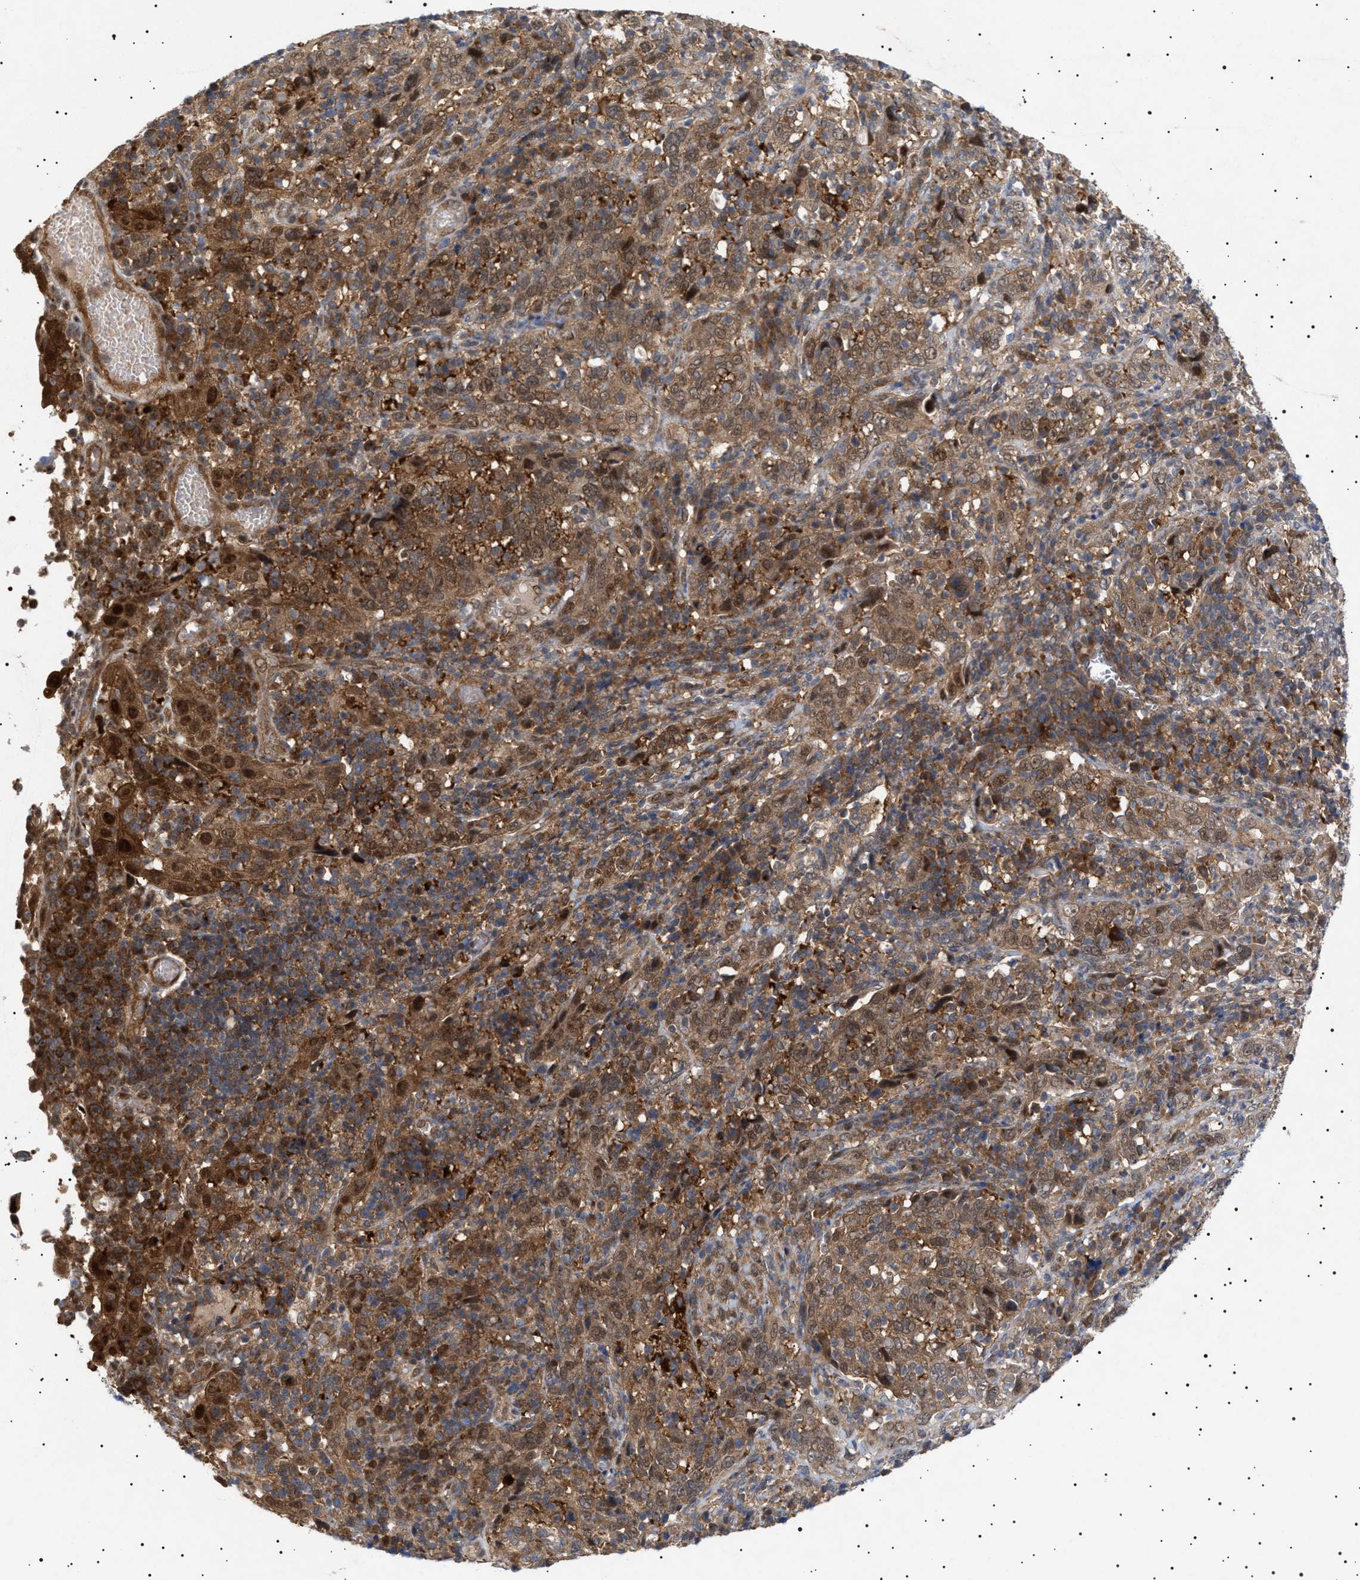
{"staining": {"intensity": "moderate", "quantity": ">75%", "location": "cytoplasmic/membranous"}, "tissue": "cervical cancer", "cell_type": "Tumor cells", "image_type": "cancer", "snomed": [{"axis": "morphology", "description": "Squamous cell carcinoma, NOS"}, {"axis": "topography", "description": "Cervix"}], "caption": "Cervical squamous cell carcinoma was stained to show a protein in brown. There is medium levels of moderate cytoplasmic/membranous expression in approximately >75% of tumor cells. The staining was performed using DAB (3,3'-diaminobenzidine) to visualize the protein expression in brown, while the nuclei were stained in blue with hematoxylin (Magnification: 20x).", "gene": "NPLOC4", "patient": {"sex": "female", "age": 46}}